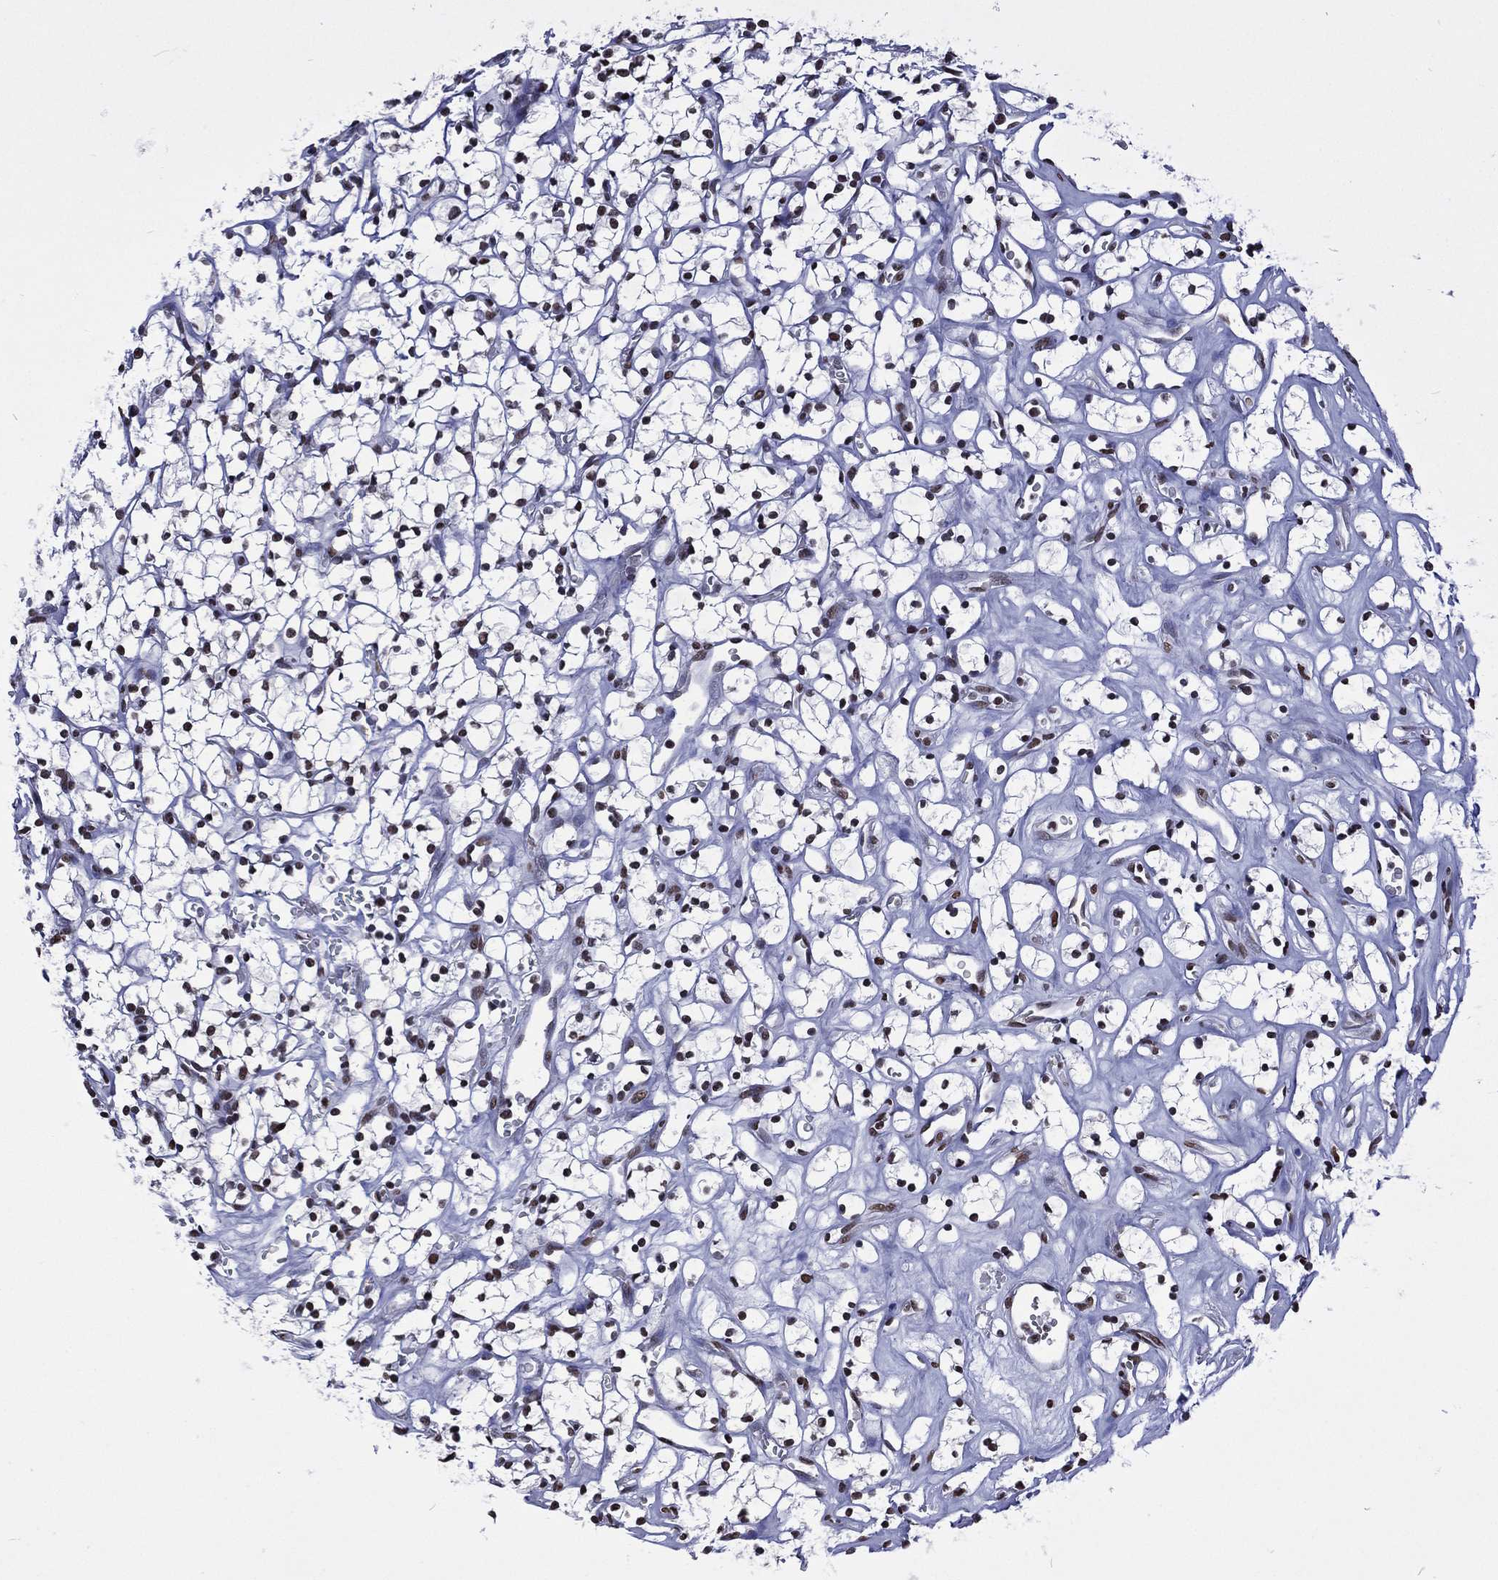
{"staining": {"intensity": "strong", "quantity": ">75%", "location": "nuclear"}, "tissue": "renal cancer", "cell_type": "Tumor cells", "image_type": "cancer", "snomed": [{"axis": "morphology", "description": "Adenocarcinoma, NOS"}, {"axis": "topography", "description": "Kidney"}], "caption": "Immunohistochemistry (IHC) of renal cancer (adenocarcinoma) displays high levels of strong nuclear staining in approximately >75% of tumor cells.", "gene": "RETREG2", "patient": {"sex": "female", "age": 64}}